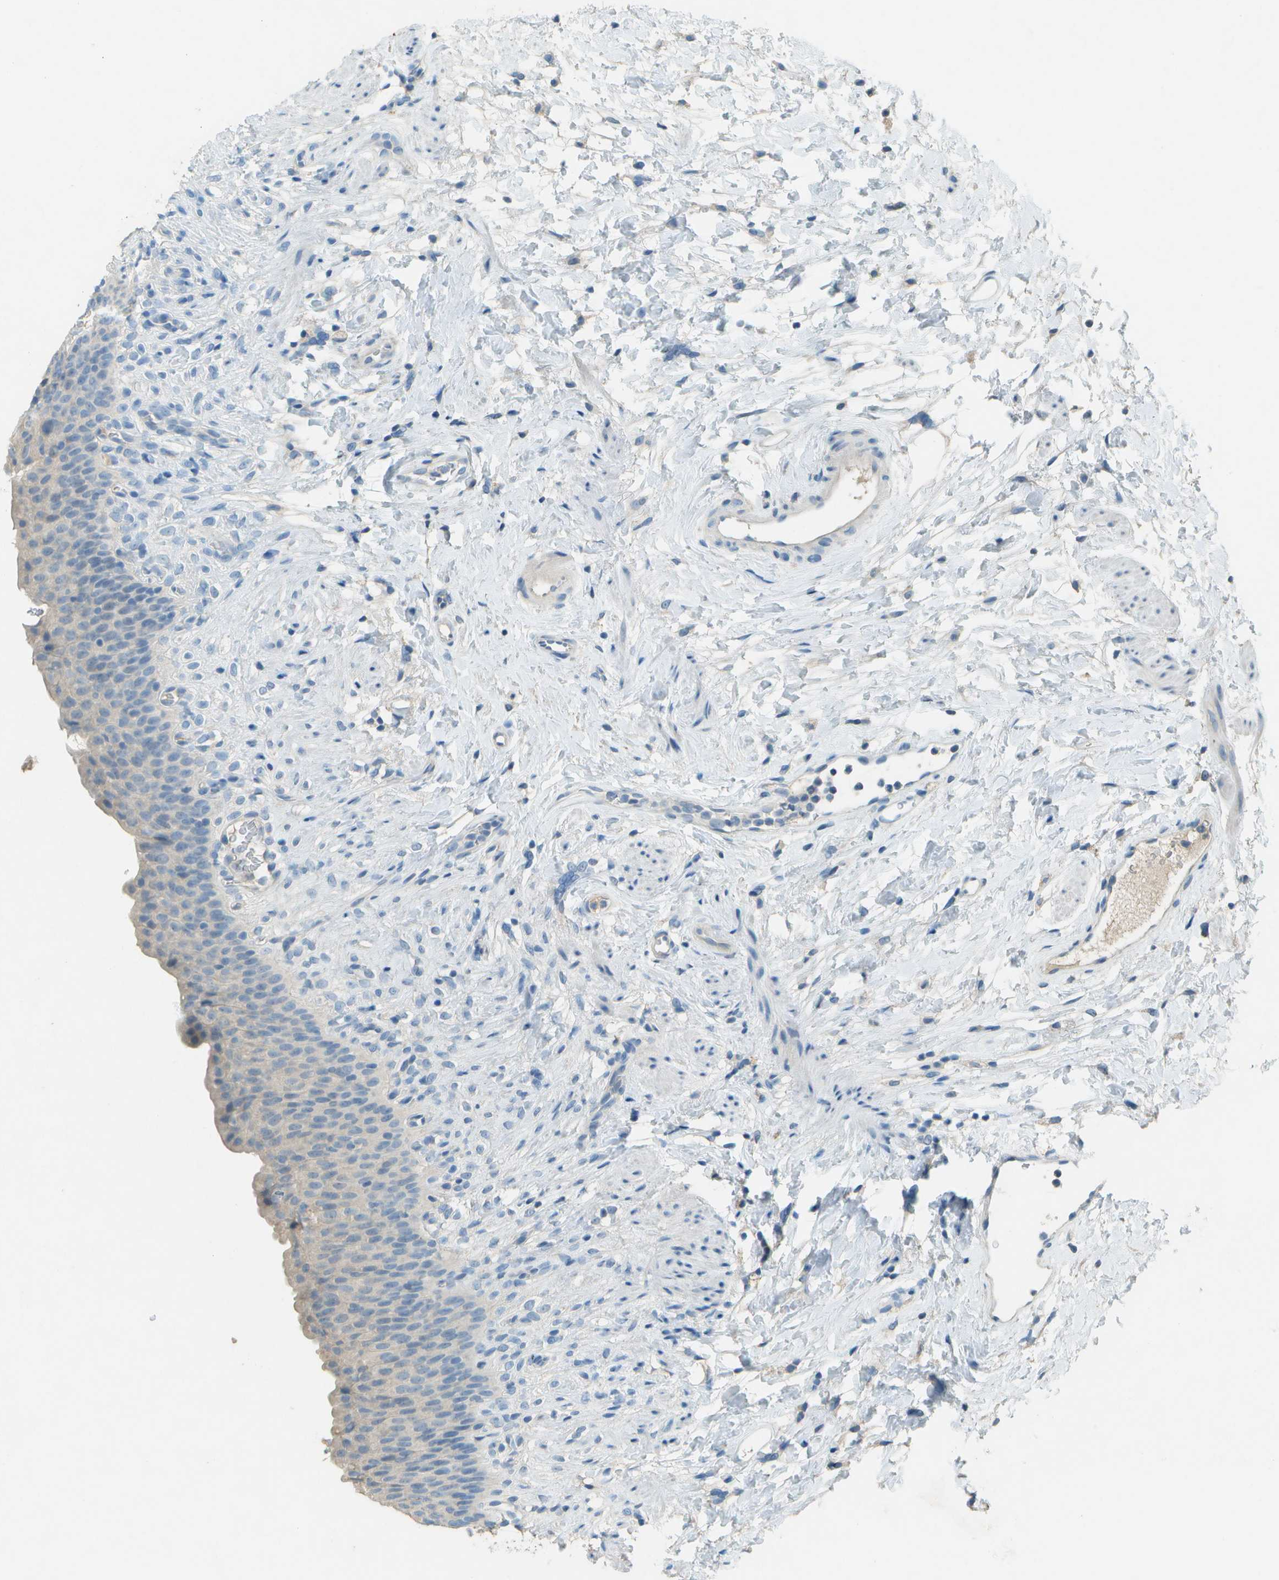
{"staining": {"intensity": "negative", "quantity": "none", "location": "none"}, "tissue": "urinary bladder", "cell_type": "Urothelial cells", "image_type": "normal", "snomed": [{"axis": "morphology", "description": "Normal tissue, NOS"}, {"axis": "topography", "description": "Urinary bladder"}], "caption": "Immunohistochemistry (IHC) of unremarkable human urinary bladder demonstrates no staining in urothelial cells. (DAB (3,3'-diaminobenzidine) immunohistochemistry (IHC) with hematoxylin counter stain).", "gene": "LGI2", "patient": {"sex": "female", "age": 79}}